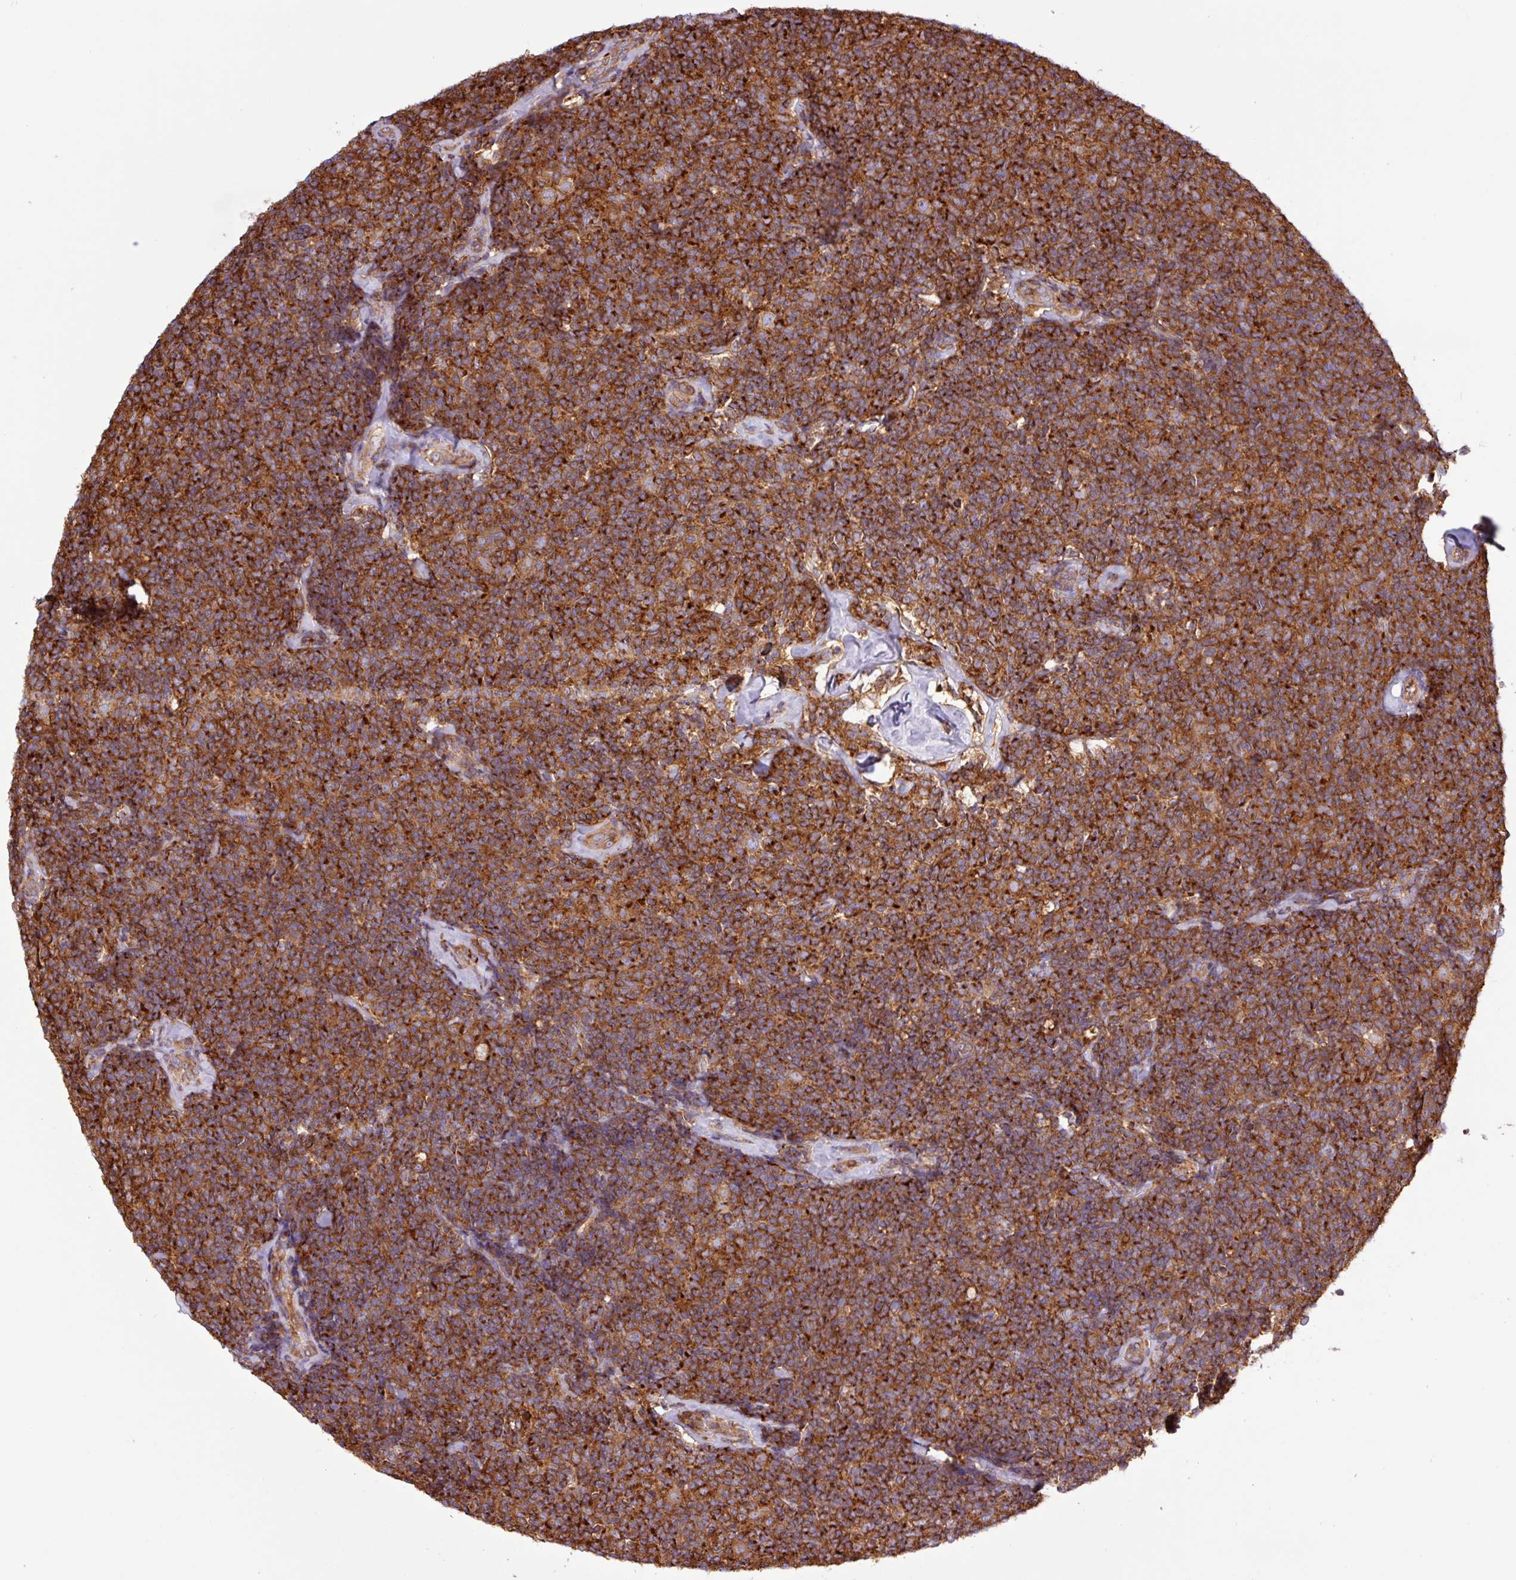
{"staining": {"intensity": "strong", "quantity": ">75%", "location": "cytoplasmic/membranous"}, "tissue": "lymphoma", "cell_type": "Tumor cells", "image_type": "cancer", "snomed": [{"axis": "morphology", "description": "Malignant lymphoma, non-Hodgkin's type, Low grade"}, {"axis": "topography", "description": "Lymph node"}], "caption": "This is a micrograph of IHC staining of low-grade malignant lymphoma, non-Hodgkin's type, which shows strong expression in the cytoplasmic/membranous of tumor cells.", "gene": "ACTR3", "patient": {"sex": "female", "age": 56}}